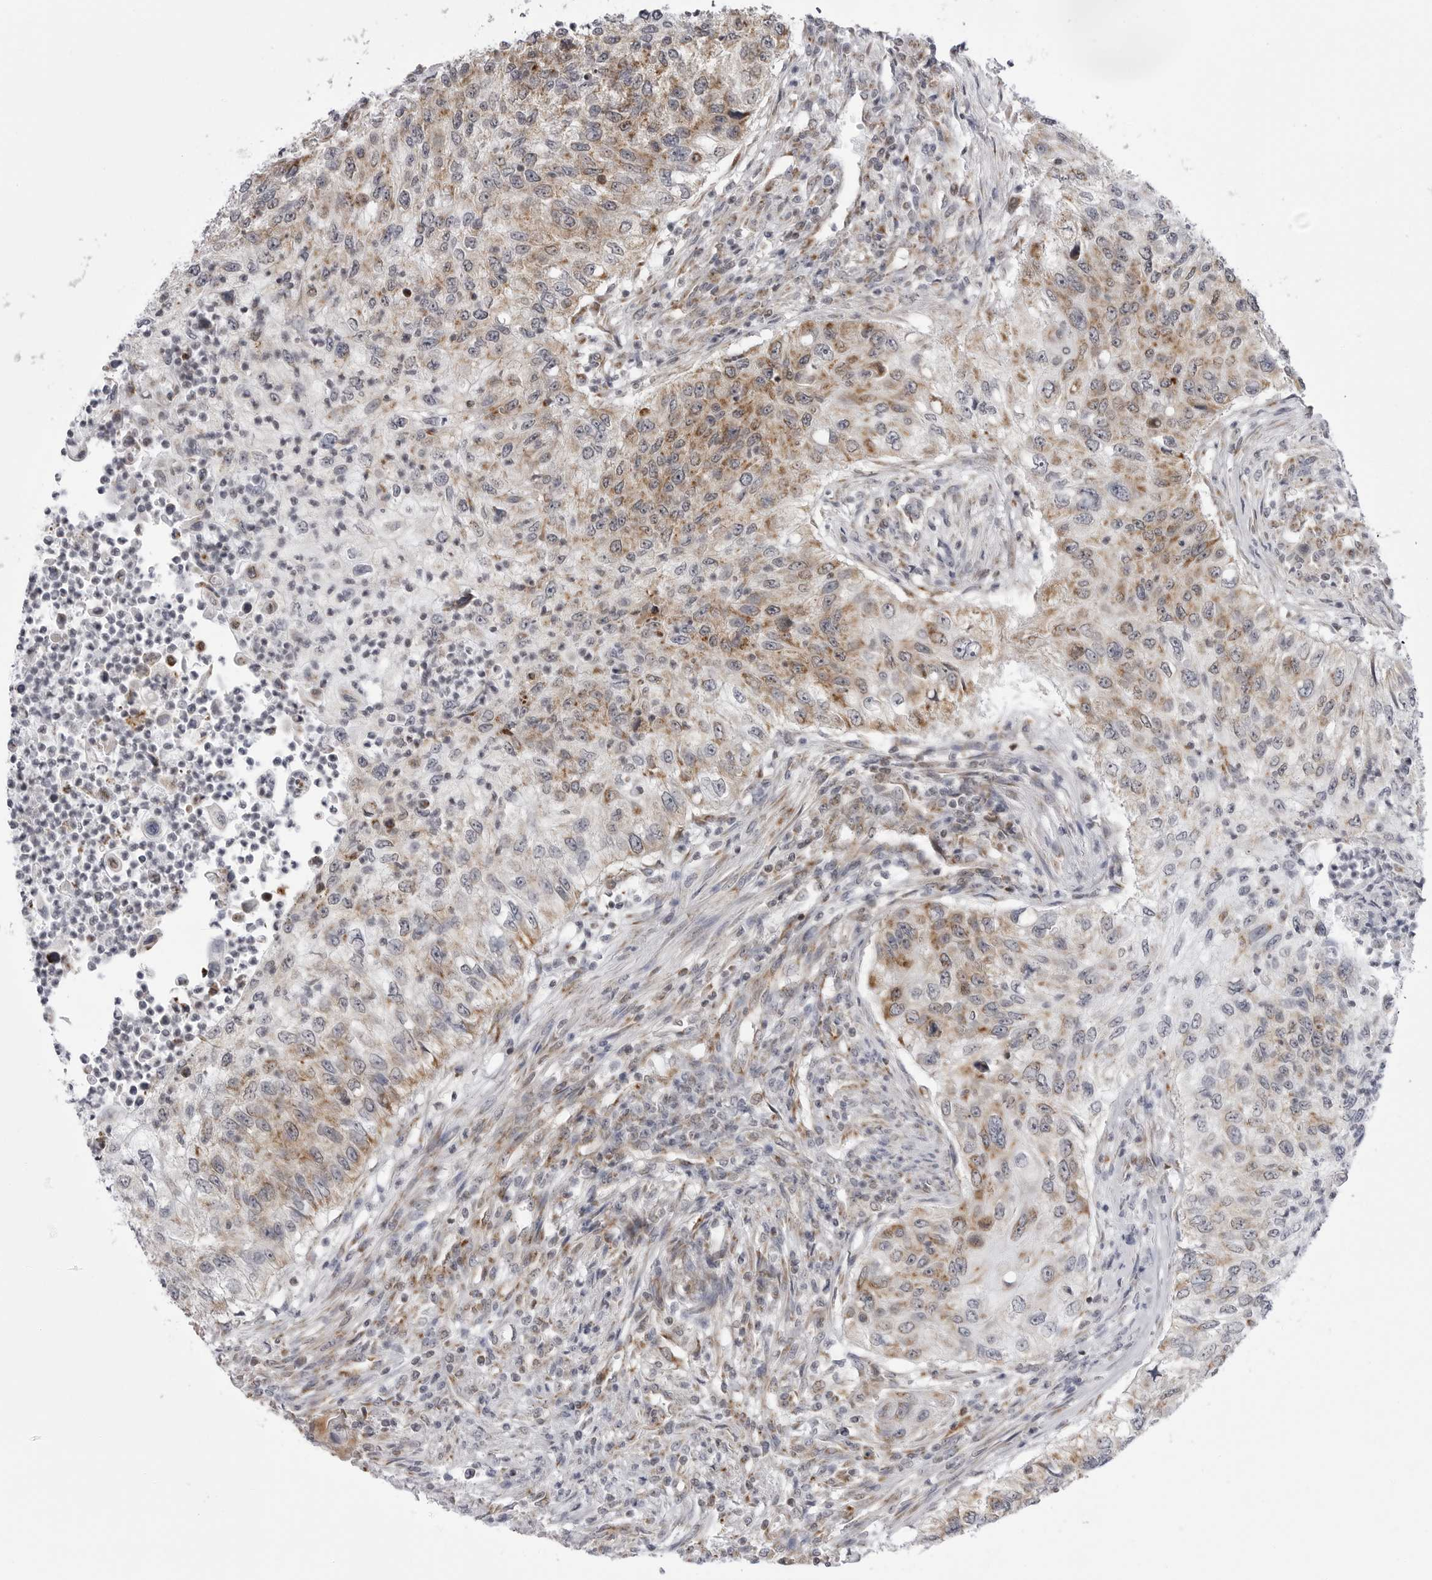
{"staining": {"intensity": "moderate", "quantity": "25%-75%", "location": "cytoplasmic/membranous"}, "tissue": "urothelial cancer", "cell_type": "Tumor cells", "image_type": "cancer", "snomed": [{"axis": "morphology", "description": "Urothelial carcinoma, High grade"}, {"axis": "topography", "description": "Urinary bladder"}], "caption": "The immunohistochemical stain highlights moderate cytoplasmic/membranous expression in tumor cells of urothelial cancer tissue.", "gene": "FH", "patient": {"sex": "female", "age": 60}}